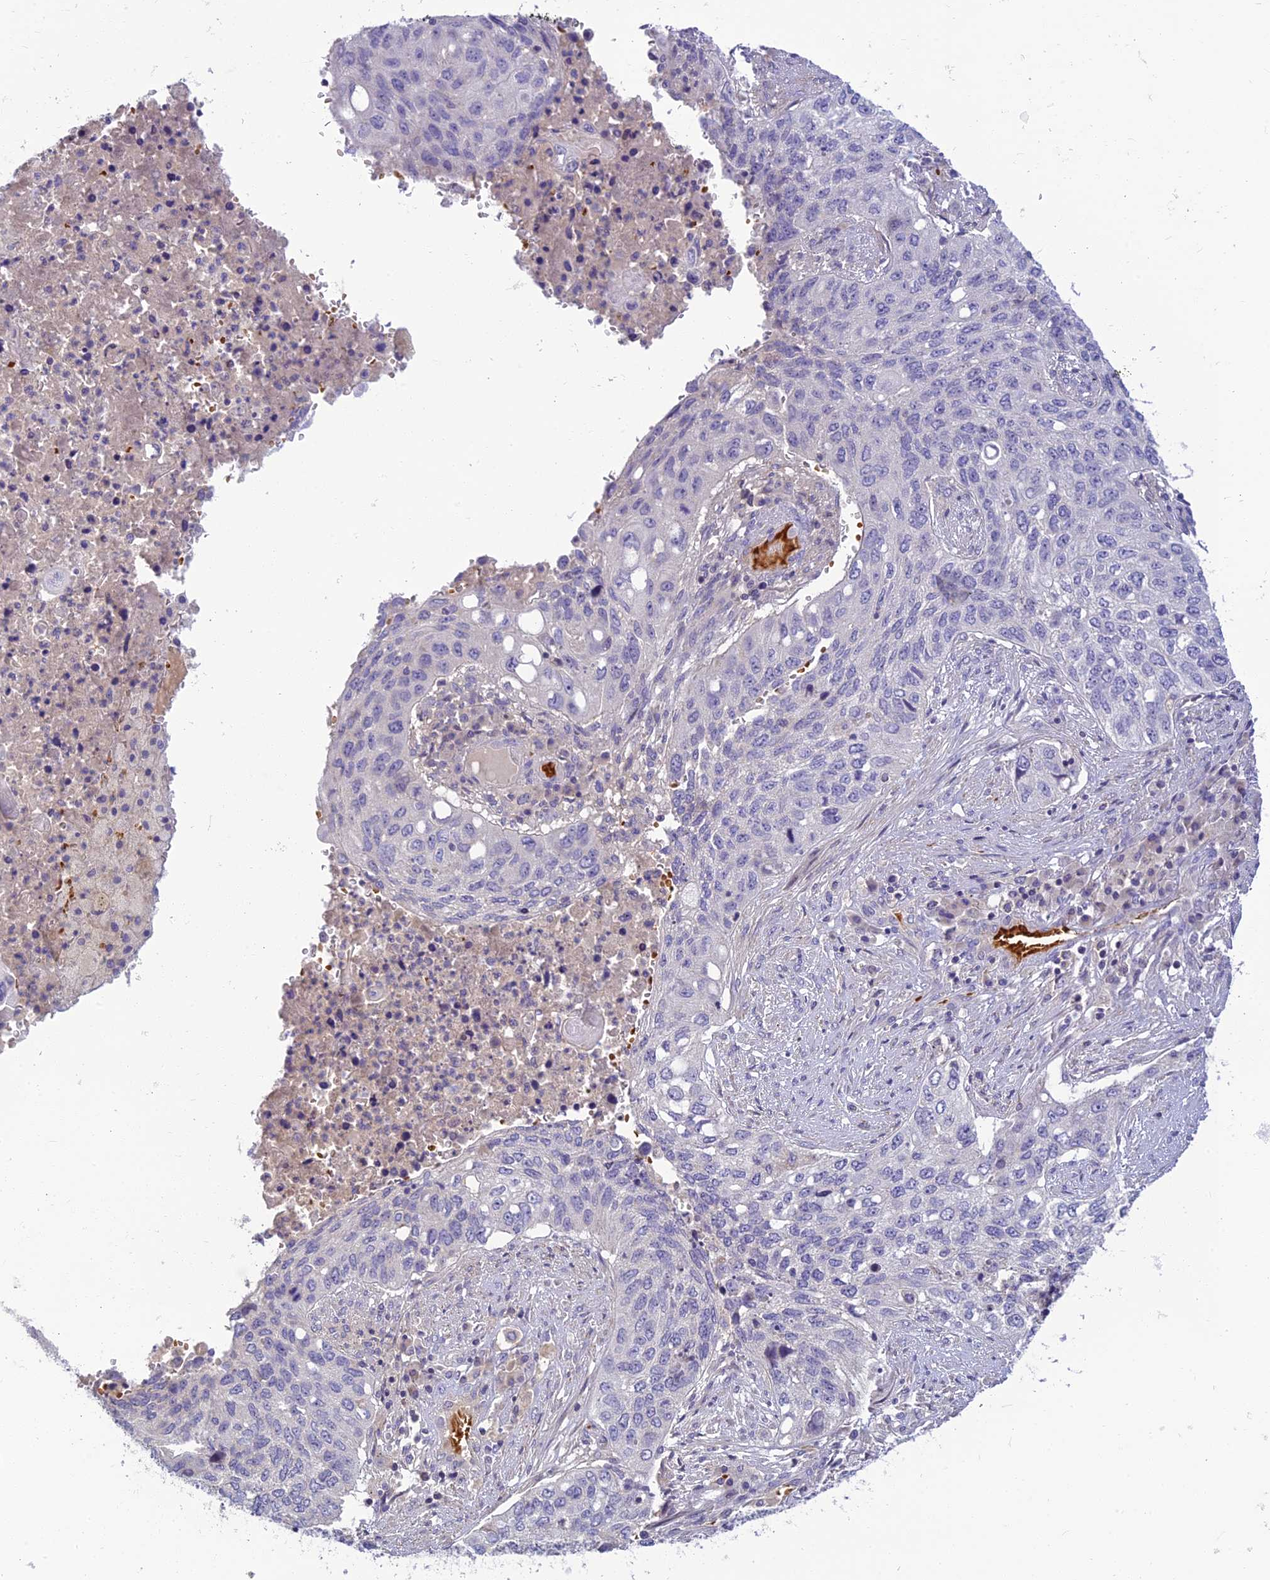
{"staining": {"intensity": "negative", "quantity": "none", "location": "none"}, "tissue": "lung cancer", "cell_type": "Tumor cells", "image_type": "cancer", "snomed": [{"axis": "morphology", "description": "Squamous cell carcinoma, NOS"}, {"axis": "topography", "description": "Lung"}], "caption": "An immunohistochemistry photomicrograph of squamous cell carcinoma (lung) is shown. There is no staining in tumor cells of squamous cell carcinoma (lung).", "gene": "CLIP4", "patient": {"sex": "female", "age": 63}}